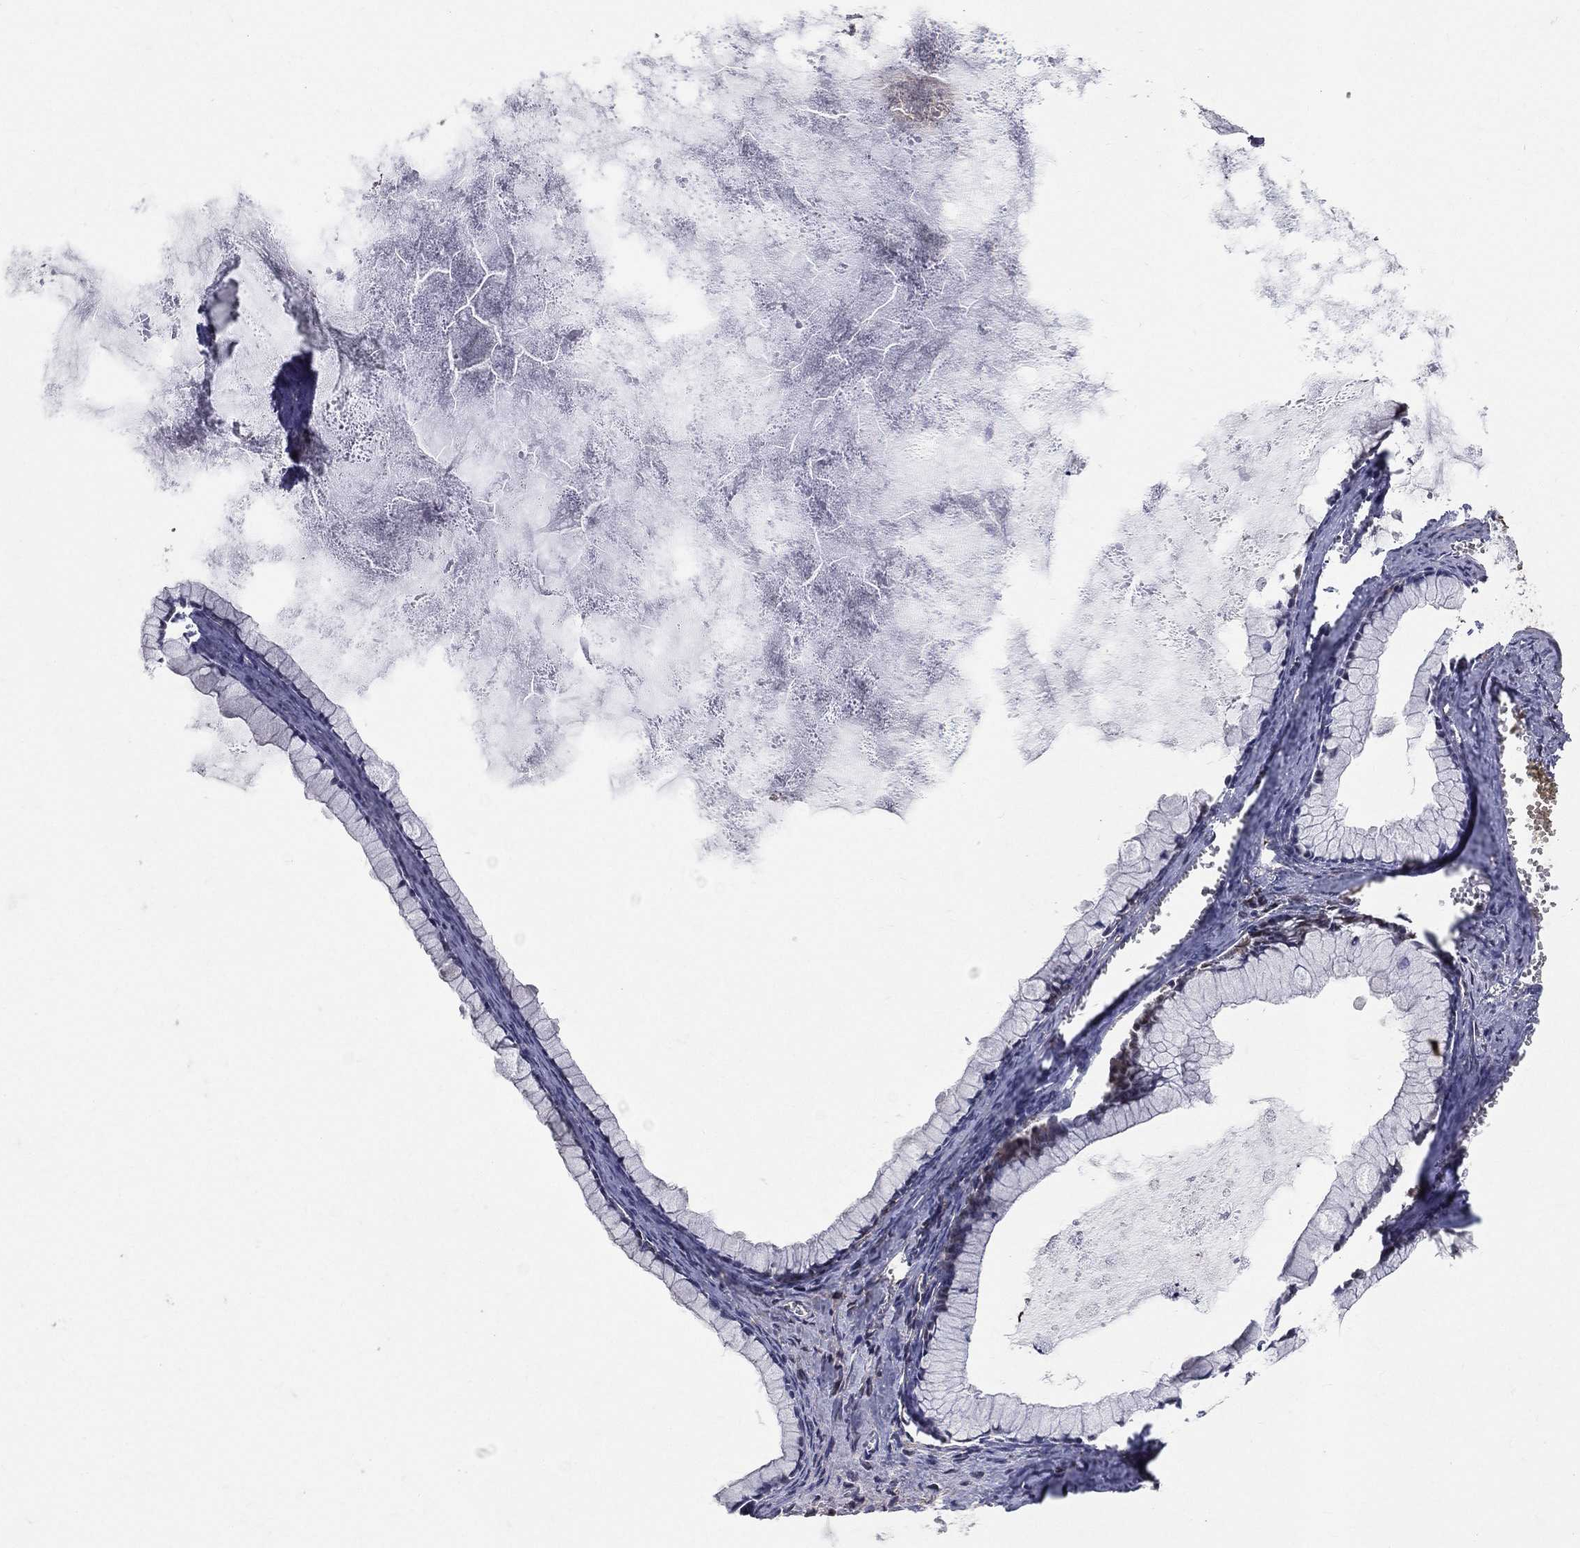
{"staining": {"intensity": "negative", "quantity": "none", "location": "none"}, "tissue": "ovarian cancer", "cell_type": "Tumor cells", "image_type": "cancer", "snomed": [{"axis": "morphology", "description": "Cystadenocarcinoma, mucinous, NOS"}, {"axis": "topography", "description": "Ovary"}], "caption": "Histopathology image shows no significant protein positivity in tumor cells of ovarian mucinous cystadenocarcinoma. (DAB immunohistochemistry (IHC) visualized using brightfield microscopy, high magnification).", "gene": "ENO1", "patient": {"sex": "female", "age": 41}}